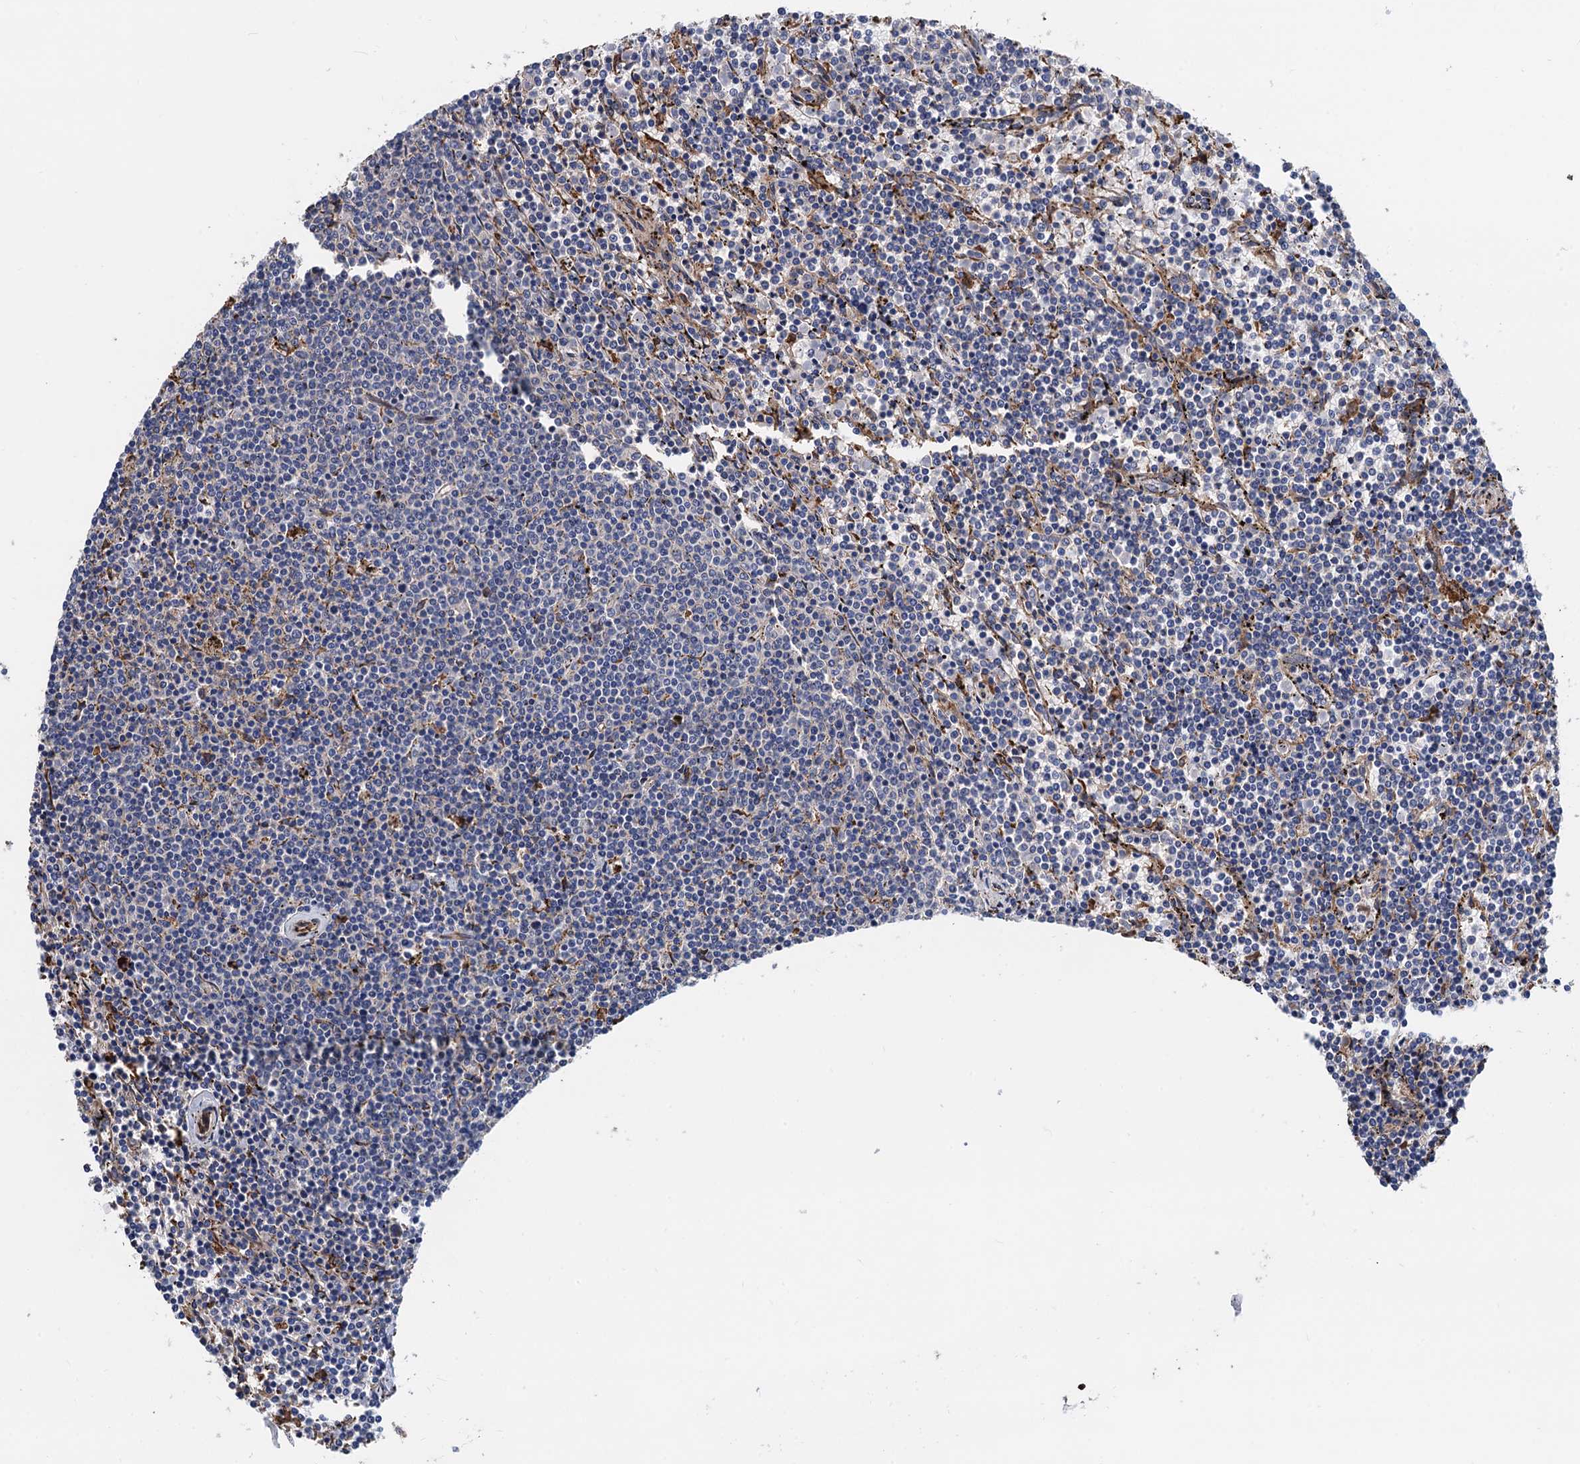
{"staining": {"intensity": "negative", "quantity": "none", "location": "none"}, "tissue": "lymphoma", "cell_type": "Tumor cells", "image_type": "cancer", "snomed": [{"axis": "morphology", "description": "Malignant lymphoma, non-Hodgkin's type, Low grade"}, {"axis": "topography", "description": "Spleen"}], "caption": "DAB immunohistochemical staining of human lymphoma demonstrates no significant positivity in tumor cells.", "gene": "CNNM1", "patient": {"sex": "female", "age": 50}}